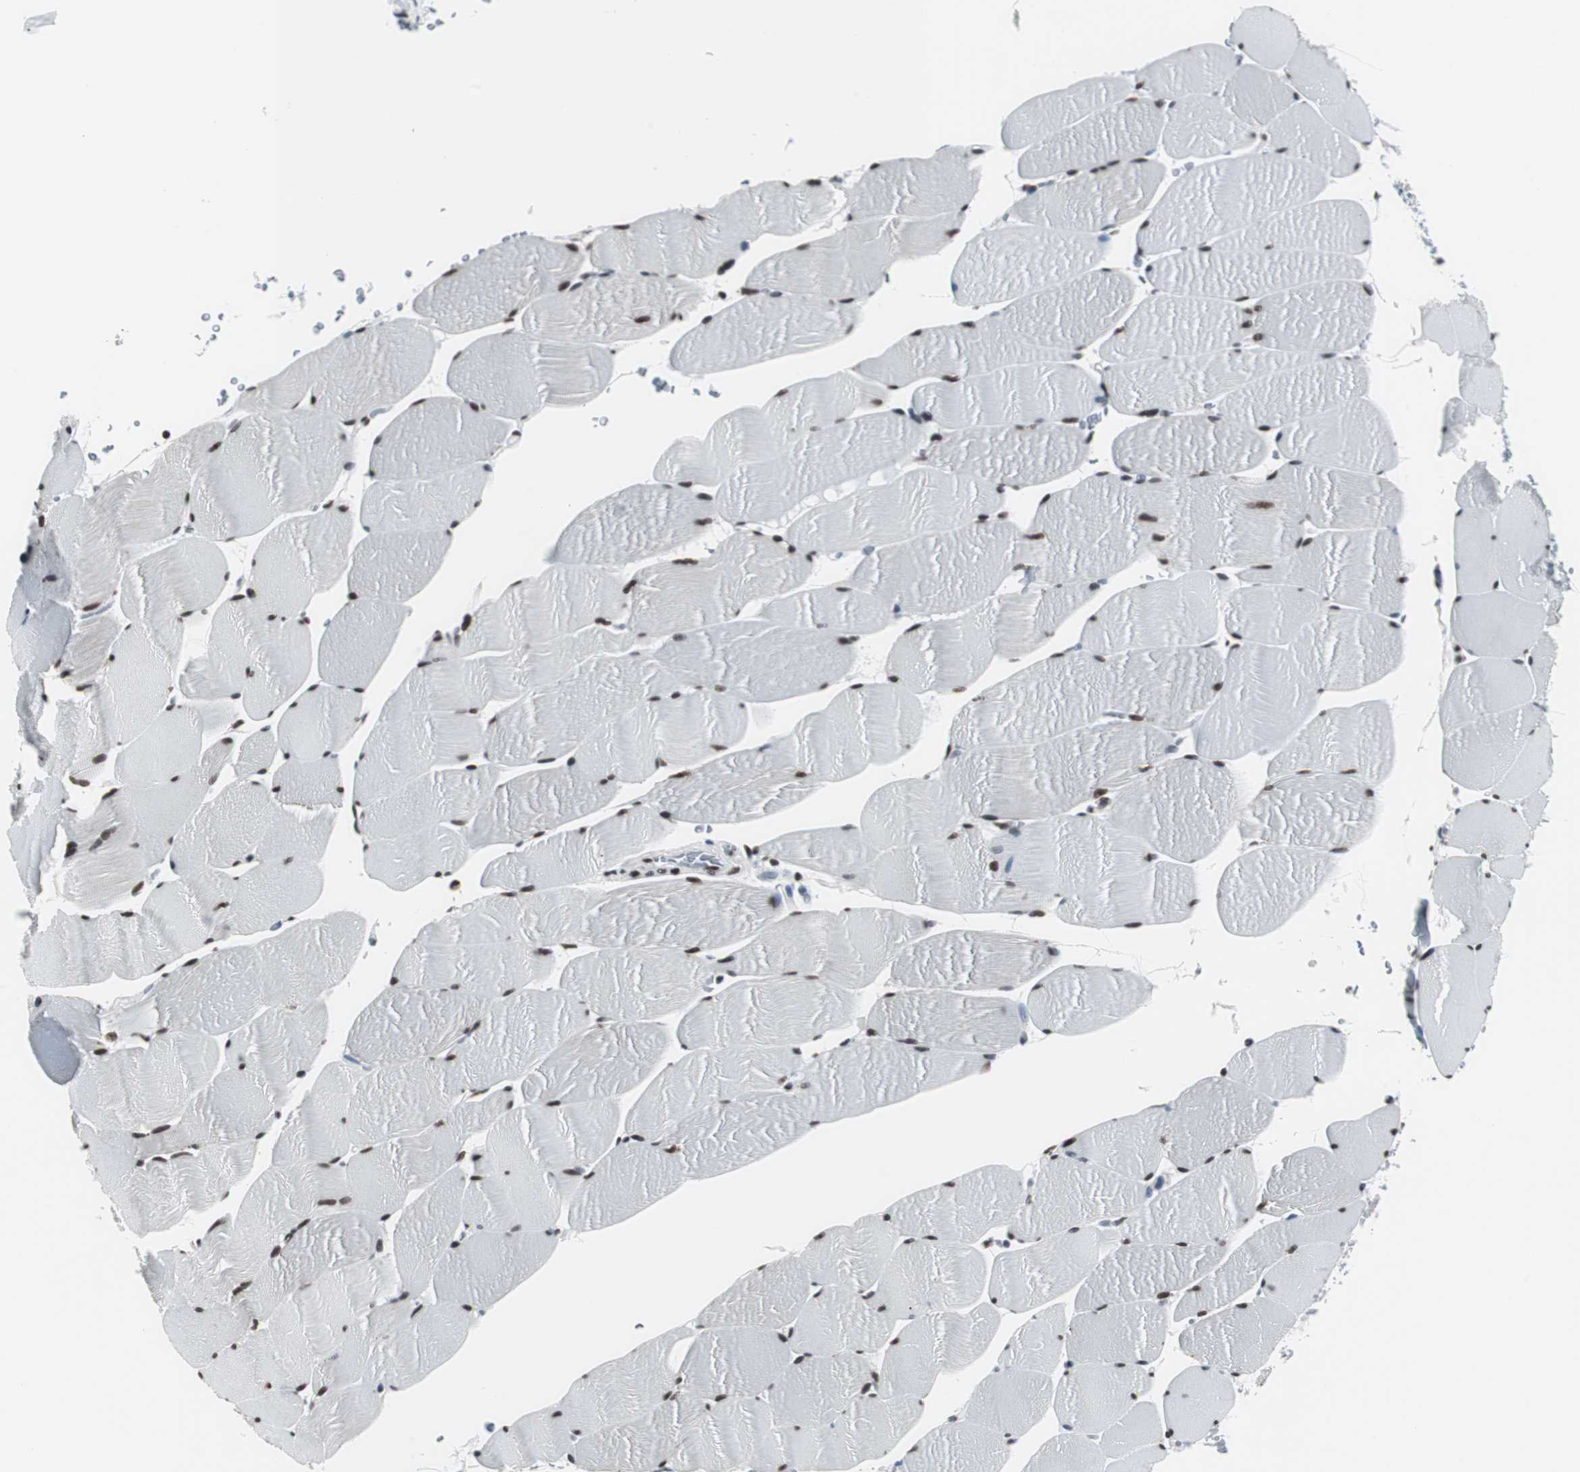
{"staining": {"intensity": "strong", "quantity": ">75%", "location": "nuclear"}, "tissue": "skeletal muscle", "cell_type": "Myocytes", "image_type": "normal", "snomed": [{"axis": "morphology", "description": "Normal tissue, NOS"}, {"axis": "topography", "description": "Skeletal muscle"}], "caption": "Benign skeletal muscle was stained to show a protein in brown. There is high levels of strong nuclear positivity in approximately >75% of myocytes. (Stains: DAB in brown, nuclei in blue, Microscopy: brightfield microscopy at high magnification).", "gene": "XRCC1", "patient": {"sex": "male", "age": 62}}